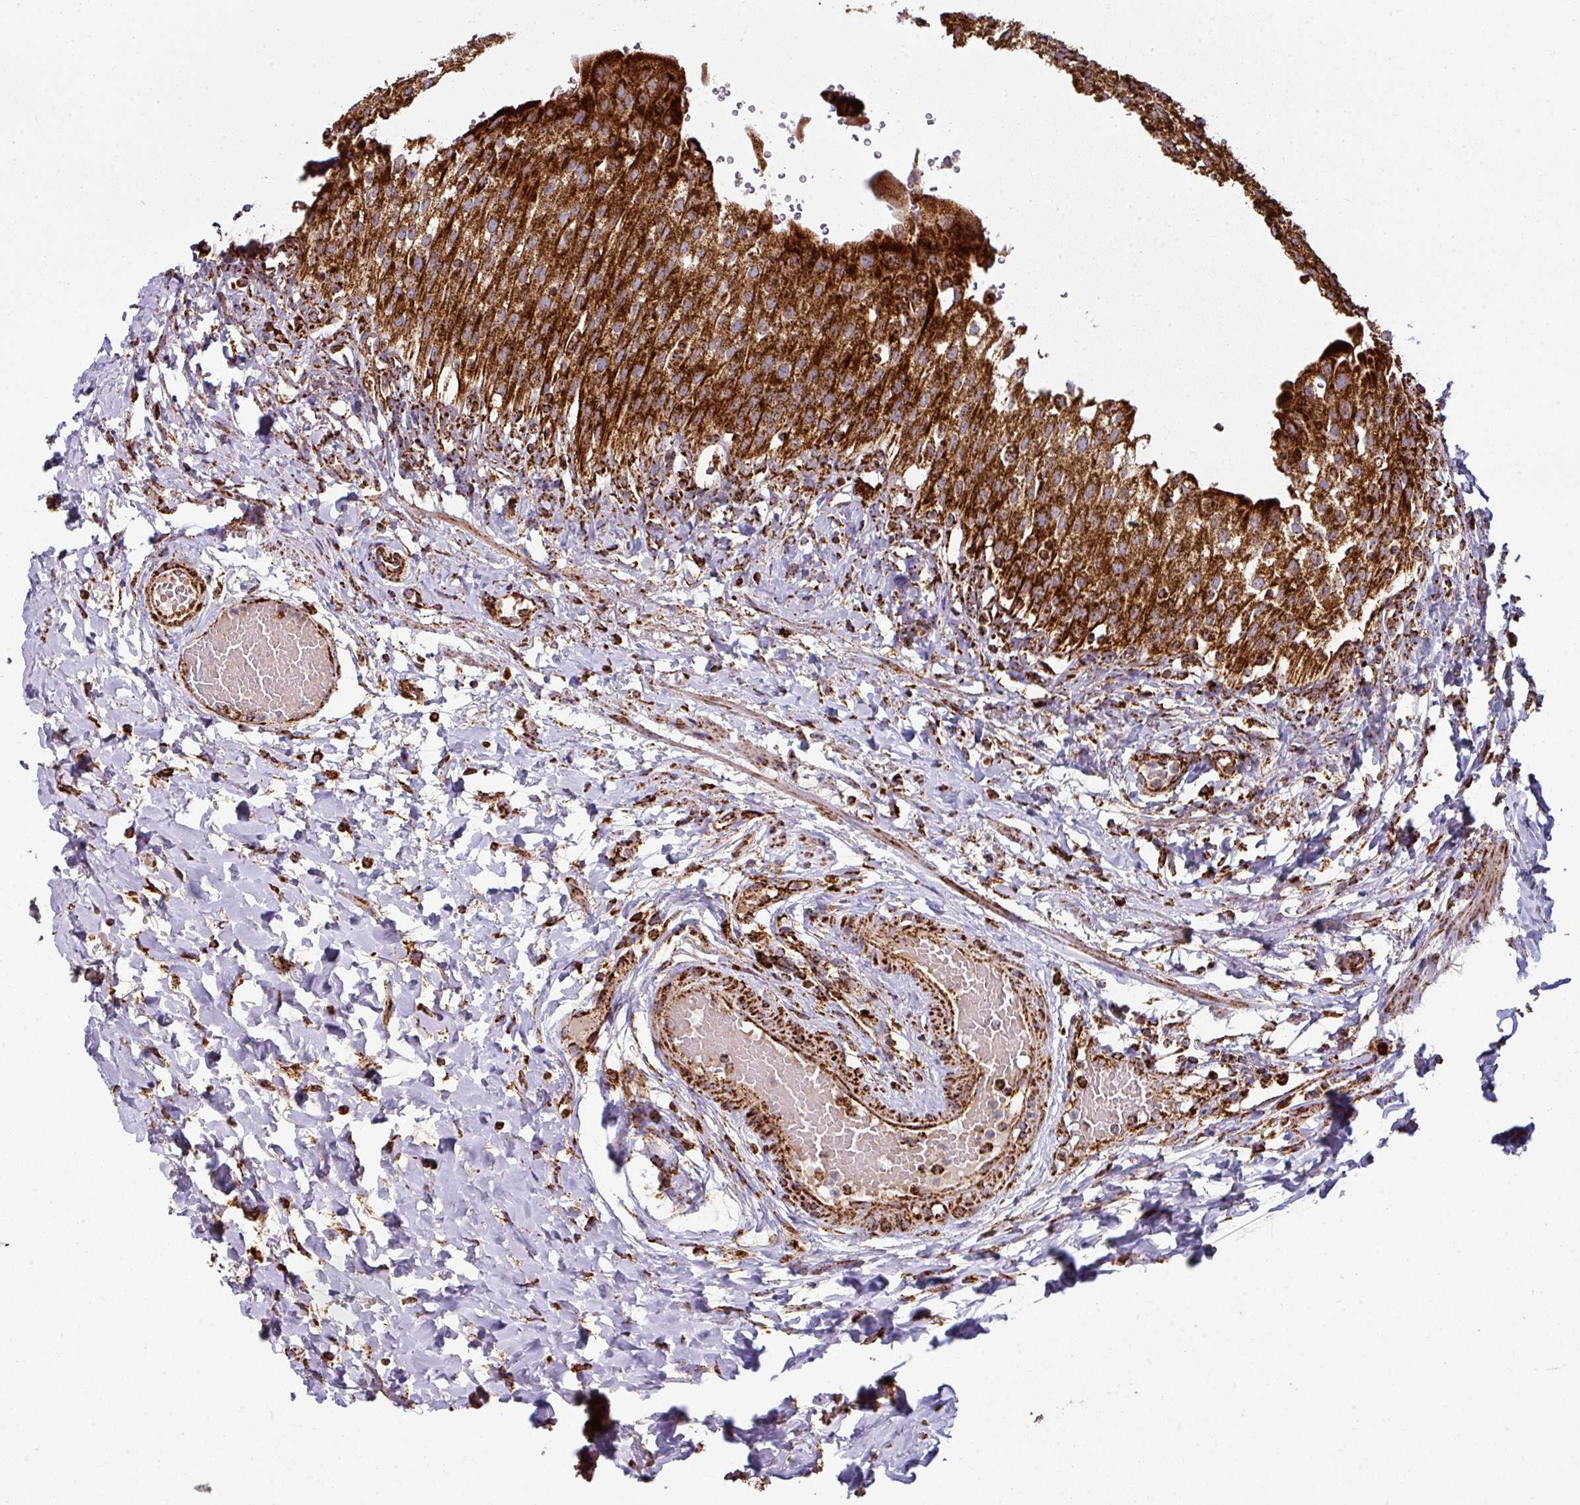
{"staining": {"intensity": "strong", "quantity": ">75%", "location": "cytoplasmic/membranous"}, "tissue": "urinary bladder", "cell_type": "Urothelial cells", "image_type": "normal", "snomed": [{"axis": "morphology", "description": "Normal tissue, NOS"}, {"axis": "morphology", "description": "Inflammation, NOS"}, {"axis": "topography", "description": "Urinary bladder"}], "caption": "Protein analysis of normal urinary bladder demonstrates strong cytoplasmic/membranous expression in about >75% of urothelial cells. The staining was performed using DAB, with brown indicating positive protein expression. Nuclei are stained blue with hematoxylin.", "gene": "TRAP1", "patient": {"sex": "male", "age": 64}}